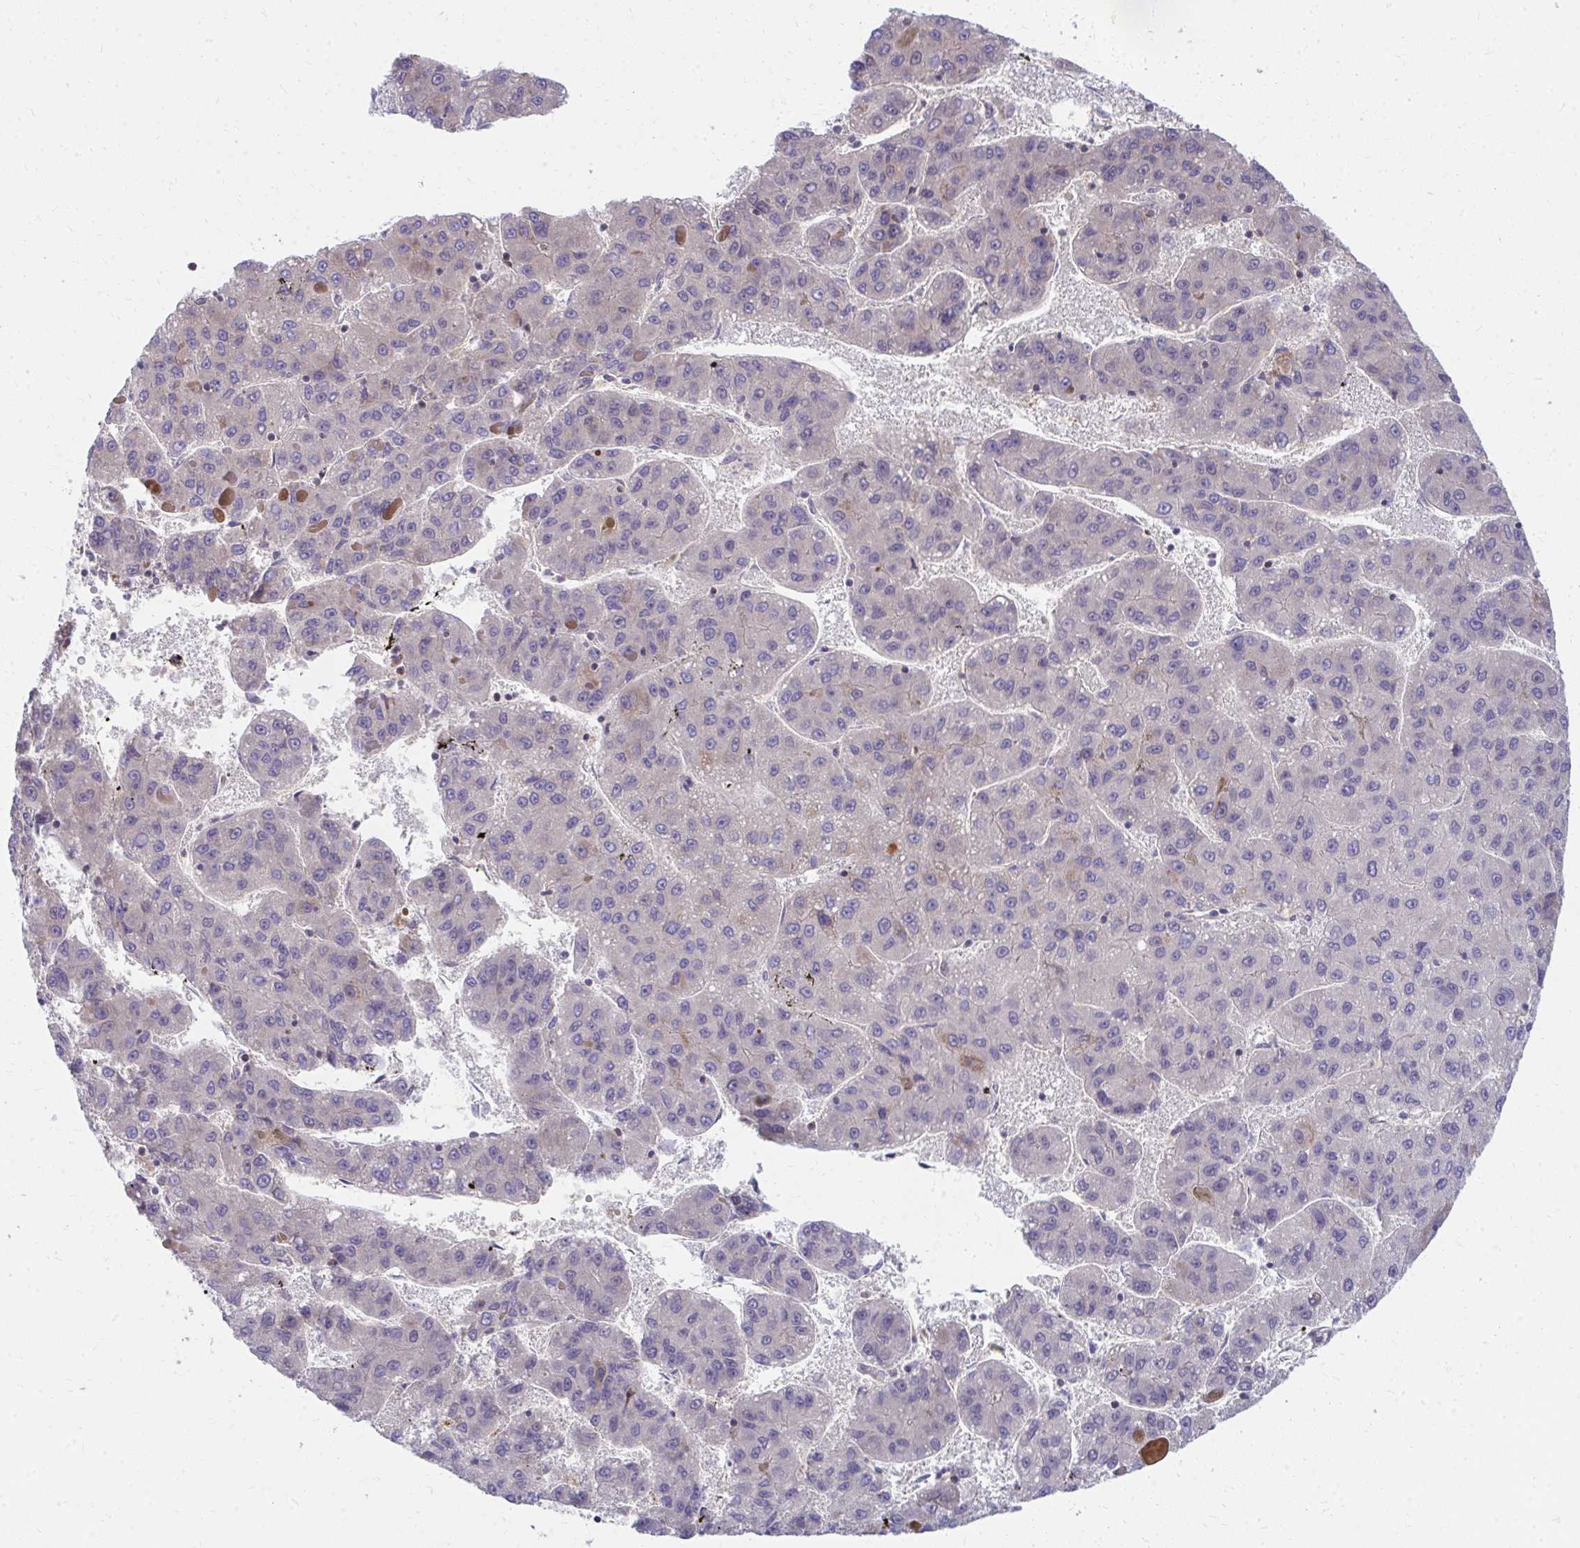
{"staining": {"intensity": "negative", "quantity": "none", "location": "none"}, "tissue": "liver cancer", "cell_type": "Tumor cells", "image_type": "cancer", "snomed": [{"axis": "morphology", "description": "Carcinoma, Hepatocellular, NOS"}, {"axis": "topography", "description": "Liver"}], "caption": "Immunohistochemistry (IHC) of liver cancer shows no expression in tumor cells.", "gene": "IL37", "patient": {"sex": "female", "age": 82}}